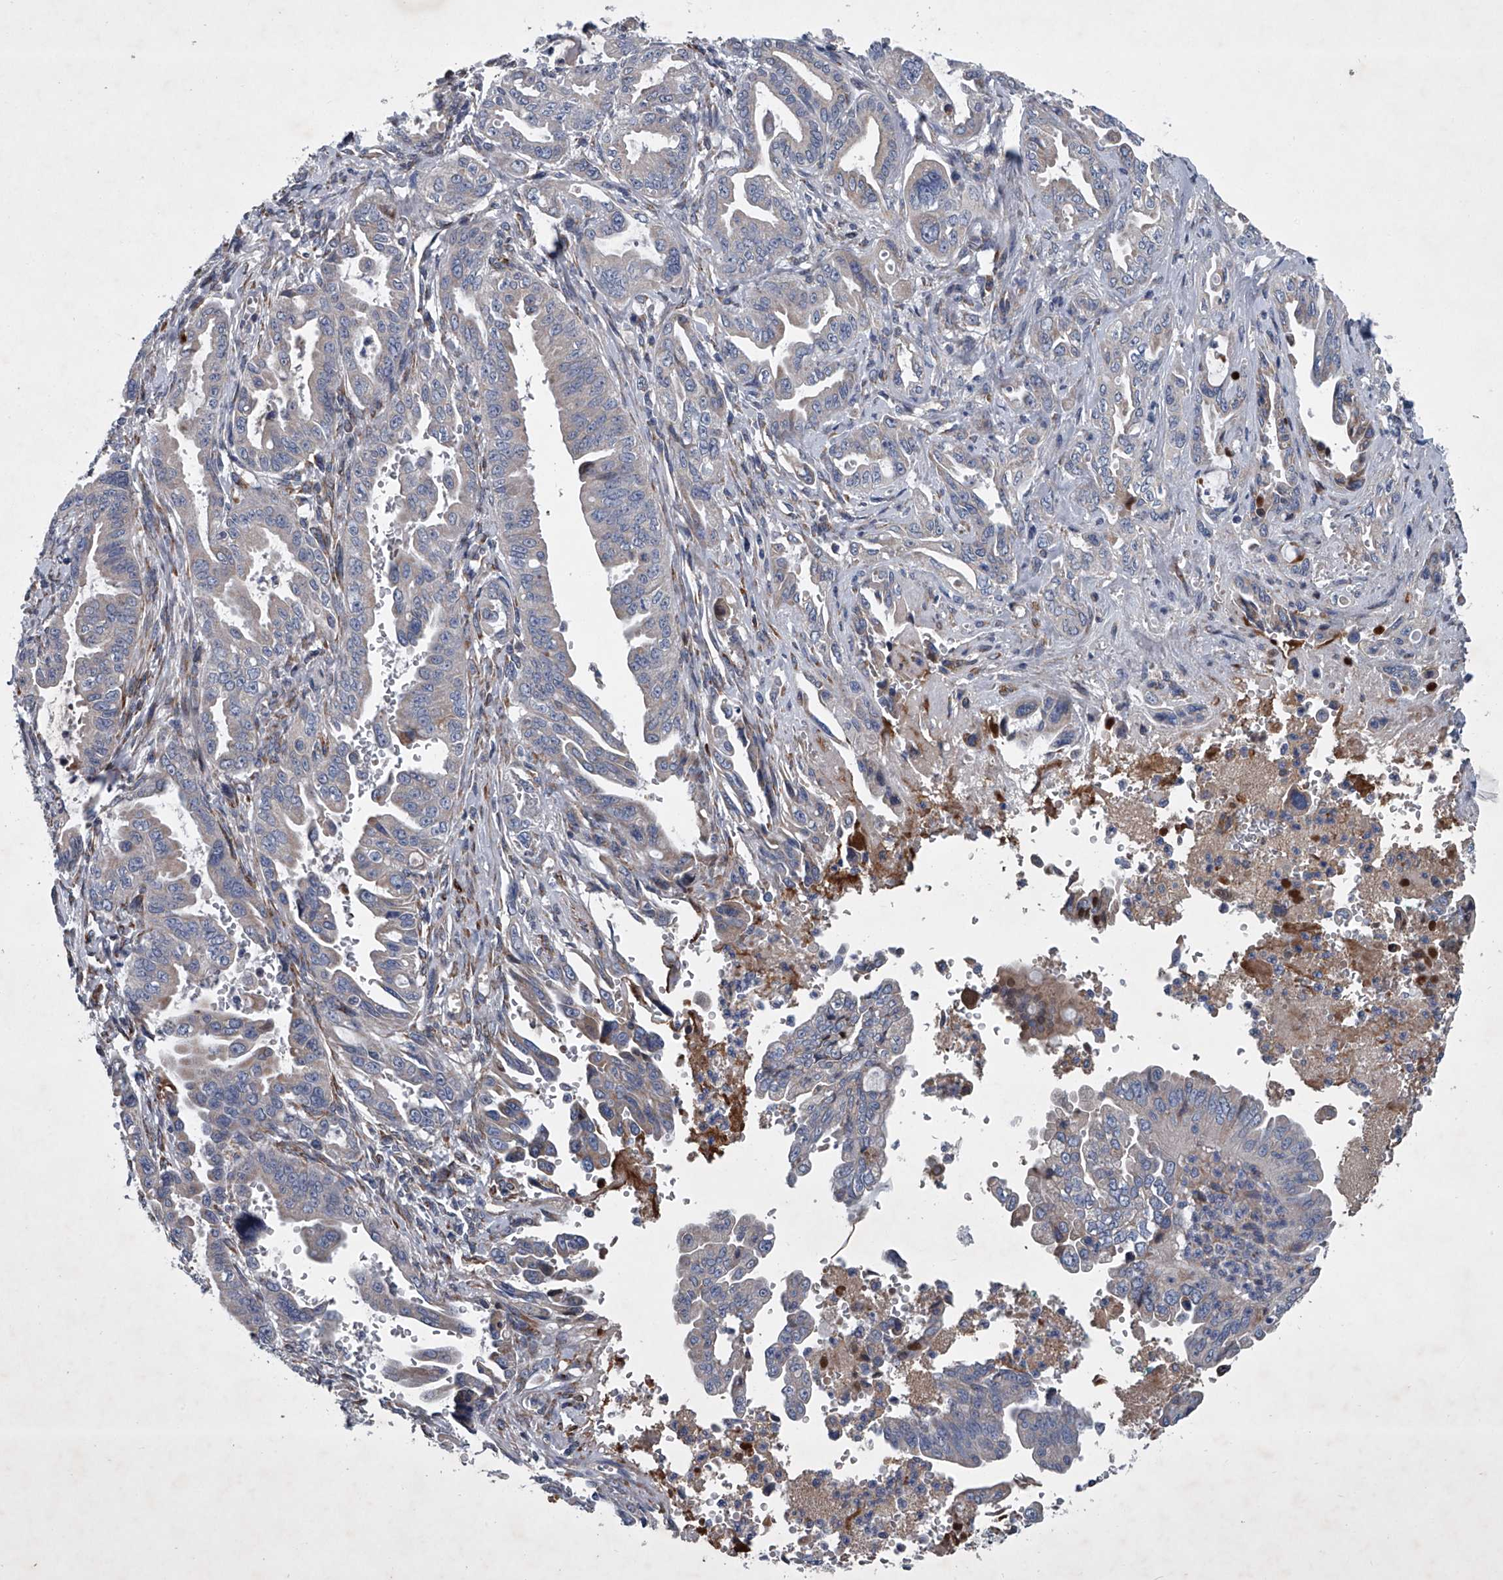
{"staining": {"intensity": "negative", "quantity": "none", "location": "none"}, "tissue": "pancreatic cancer", "cell_type": "Tumor cells", "image_type": "cancer", "snomed": [{"axis": "morphology", "description": "Adenocarcinoma, NOS"}, {"axis": "topography", "description": "Pancreas"}], "caption": "The immunohistochemistry (IHC) micrograph has no significant expression in tumor cells of pancreatic cancer (adenocarcinoma) tissue.", "gene": "ABCG1", "patient": {"sex": "male", "age": 70}}